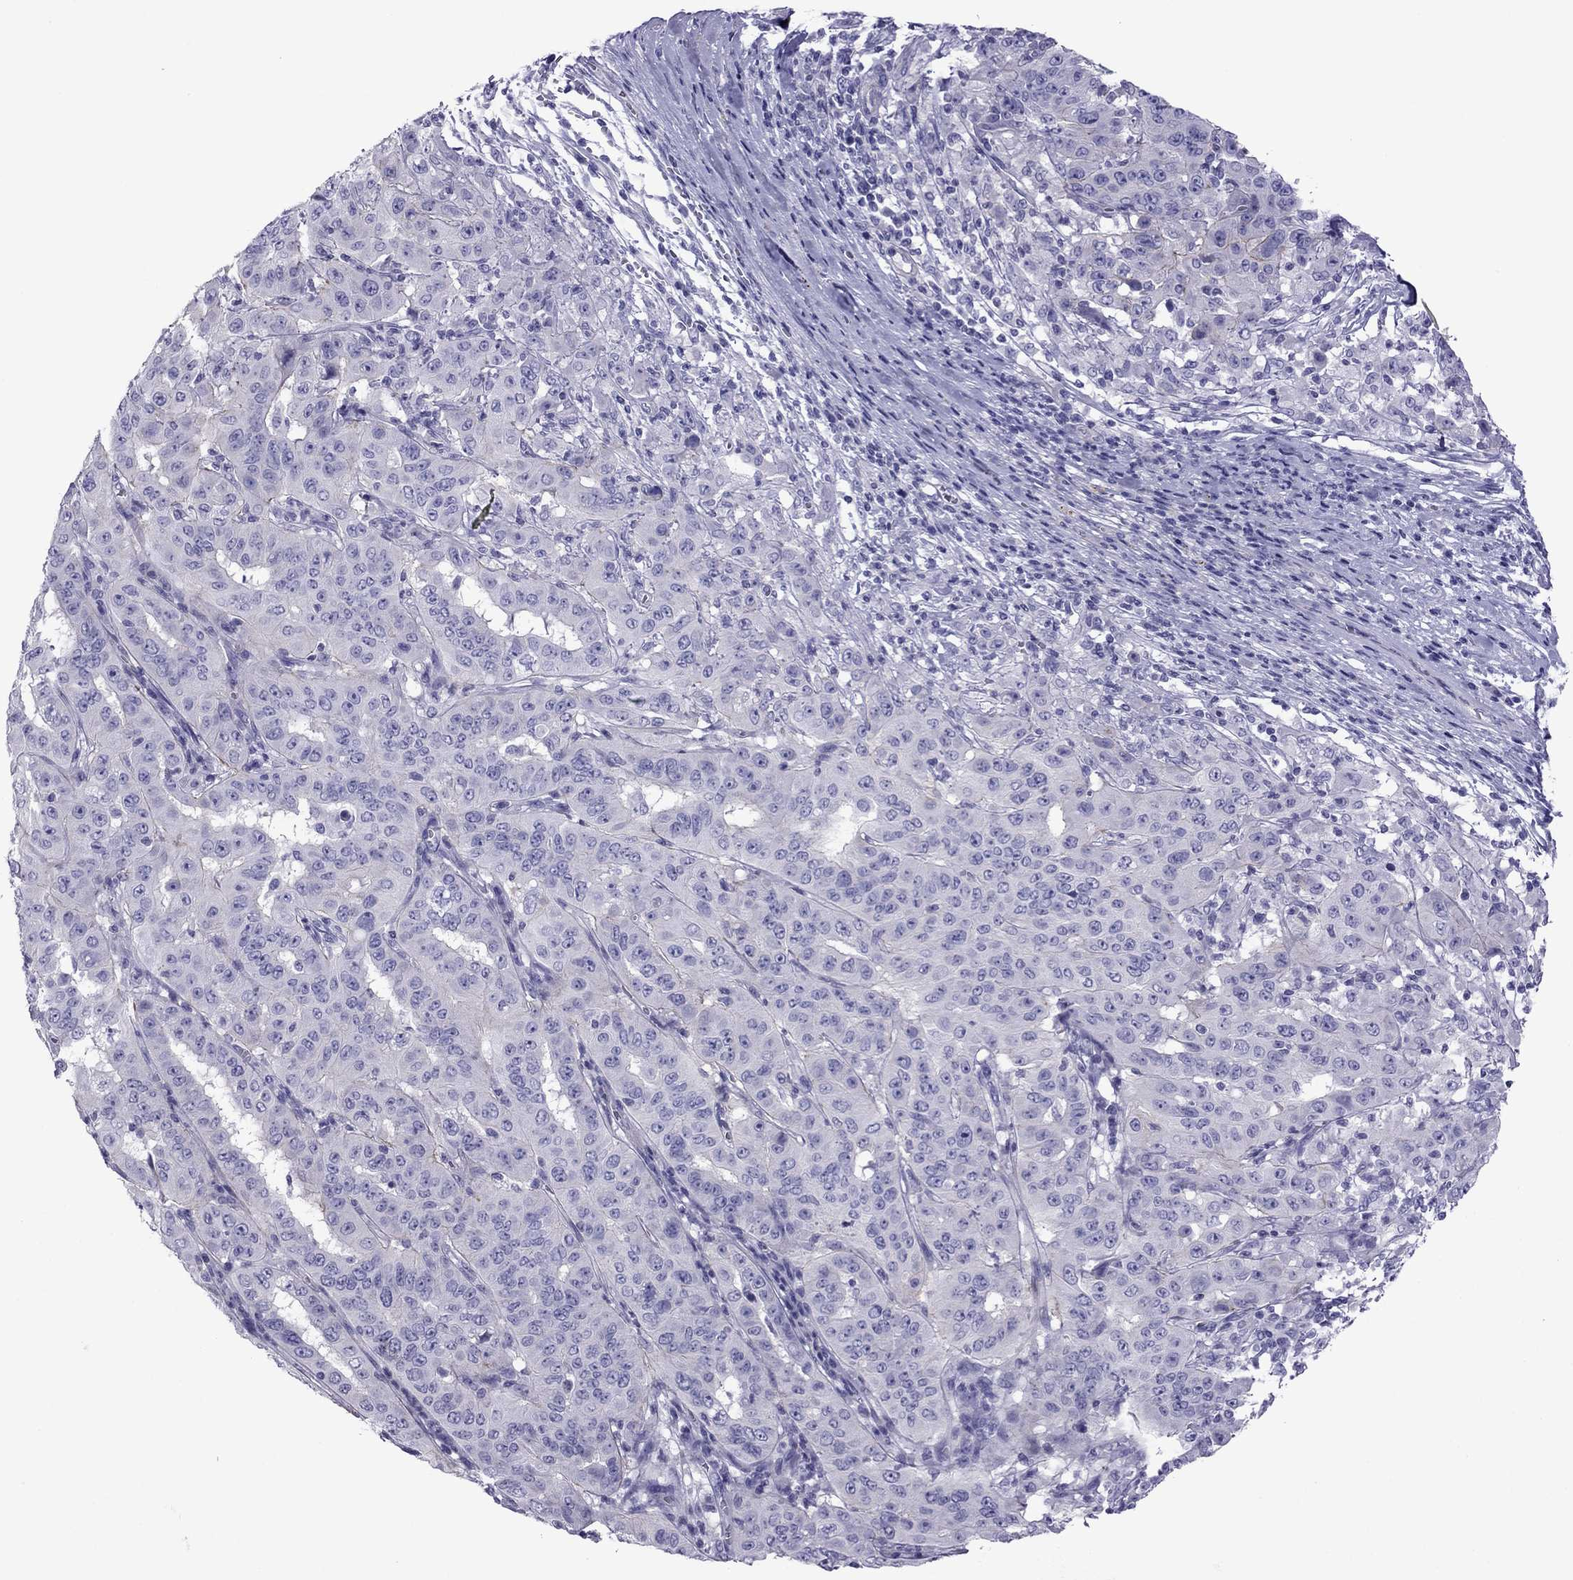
{"staining": {"intensity": "negative", "quantity": "none", "location": "none"}, "tissue": "pancreatic cancer", "cell_type": "Tumor cells", "image_type": "cancer", "snomed": [{"axis": "morphology", "description": "Adenocarcinoma, NOS"}, {"axis": "topography", "description": "Pancreas"}], "caption": "Immunohistochemistry histopathology image of human pancreatic adenocarcinoma stained for a protein (brown), which displays no staining in tumor cells.", "gene": "MYL11", "patient": {"sex": "male", "age": 63}}